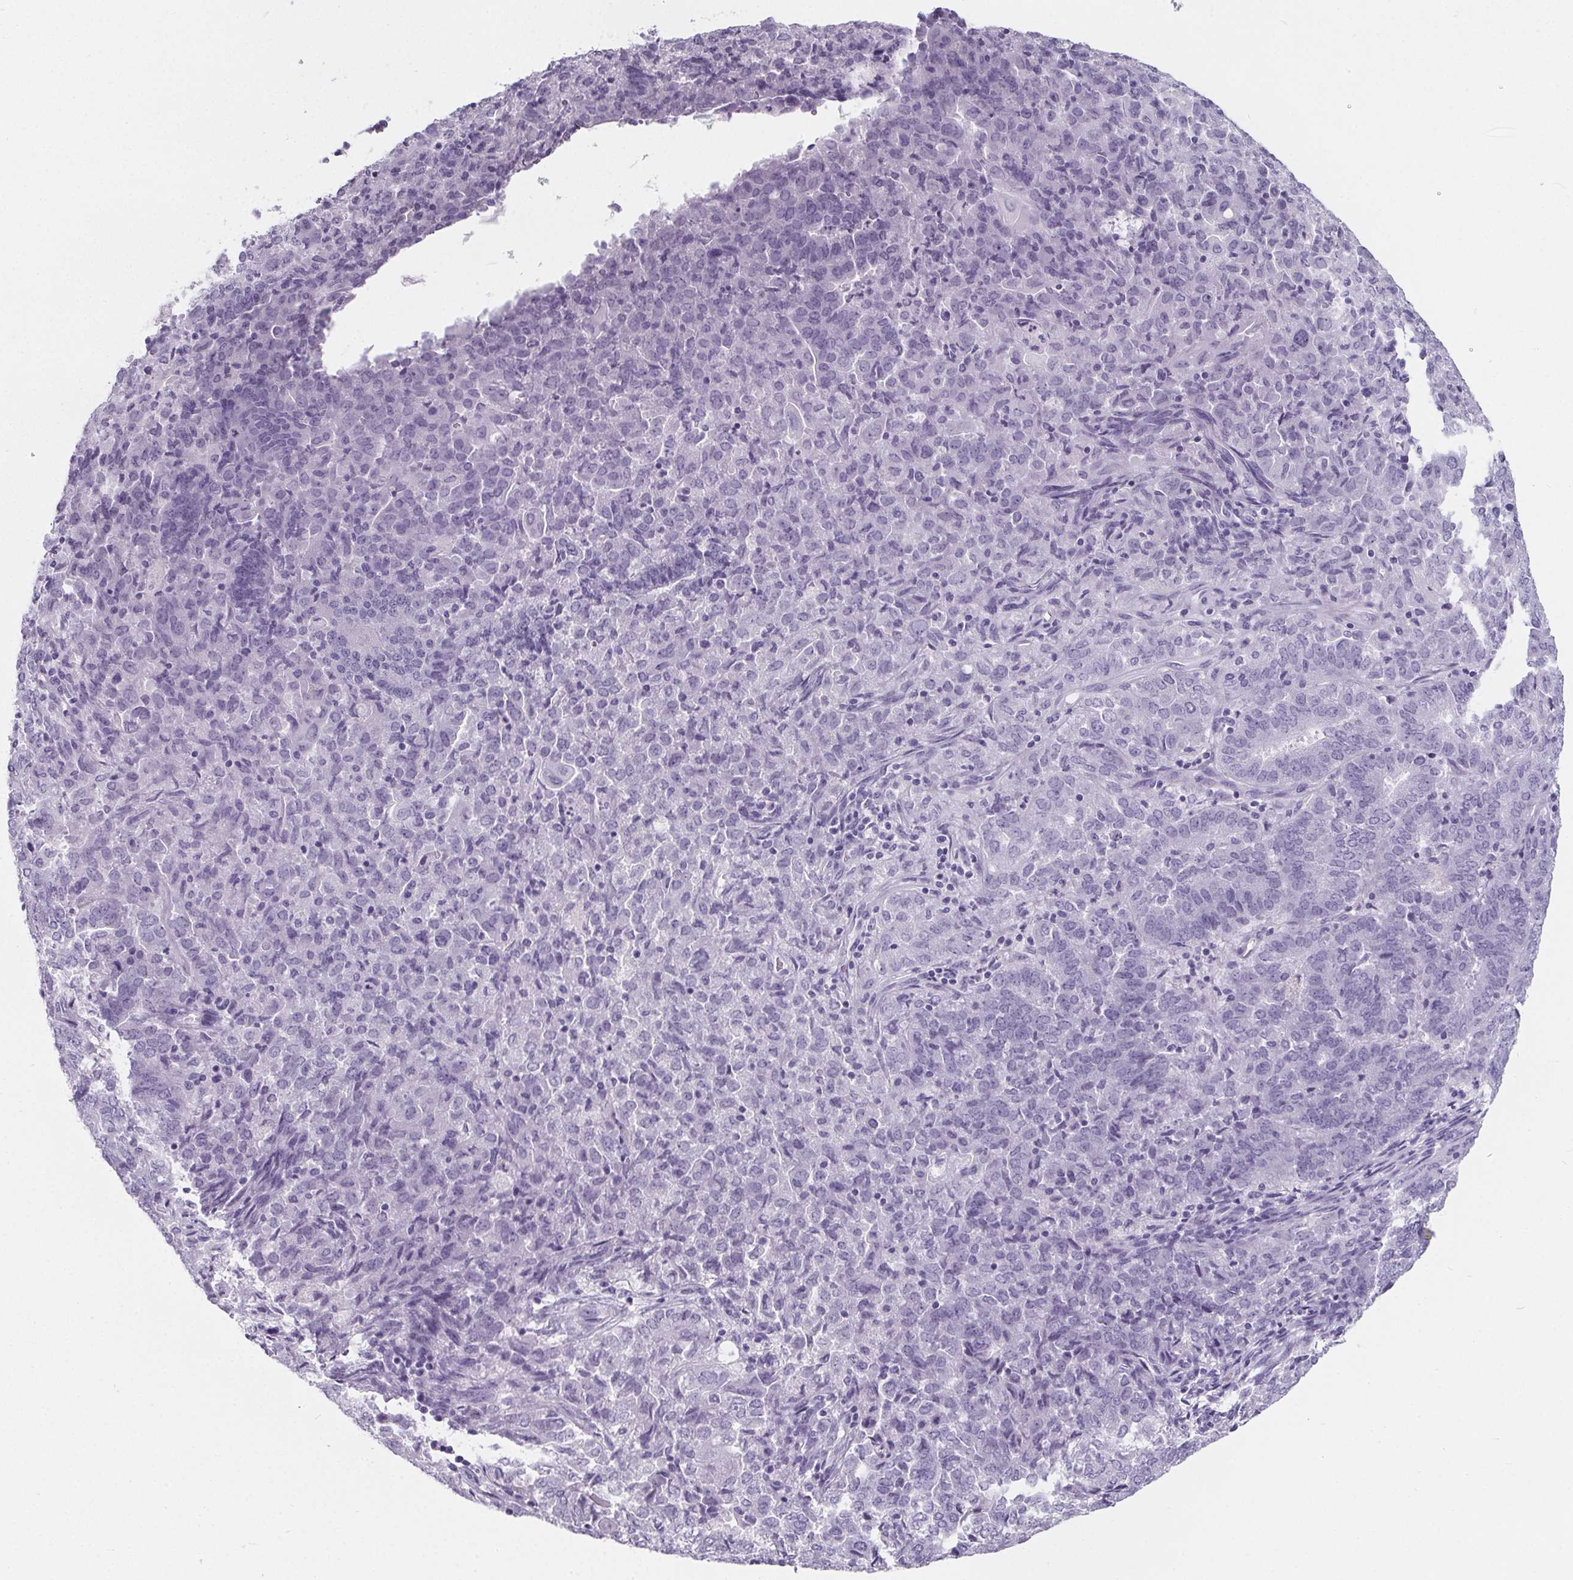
{"staining": {"intensity": "negative", "quantity": "none", "location": "none"}, "tissue": "endometrial cancer", "cell_type": "Tumor cells", "image_type": "cancer", "snomed": [{"axis": "morphology", "description": "Adenocarcinoma, NOS"}, {"axis": "topography", "description": "Endometrium"}], "caption": "This is an IHC histopathology image of adenocarcinoma (endometrial). There is no expression in tumor cells.", "gene": "ADRB1", "patient": {"sex": "female", "age": 72}}